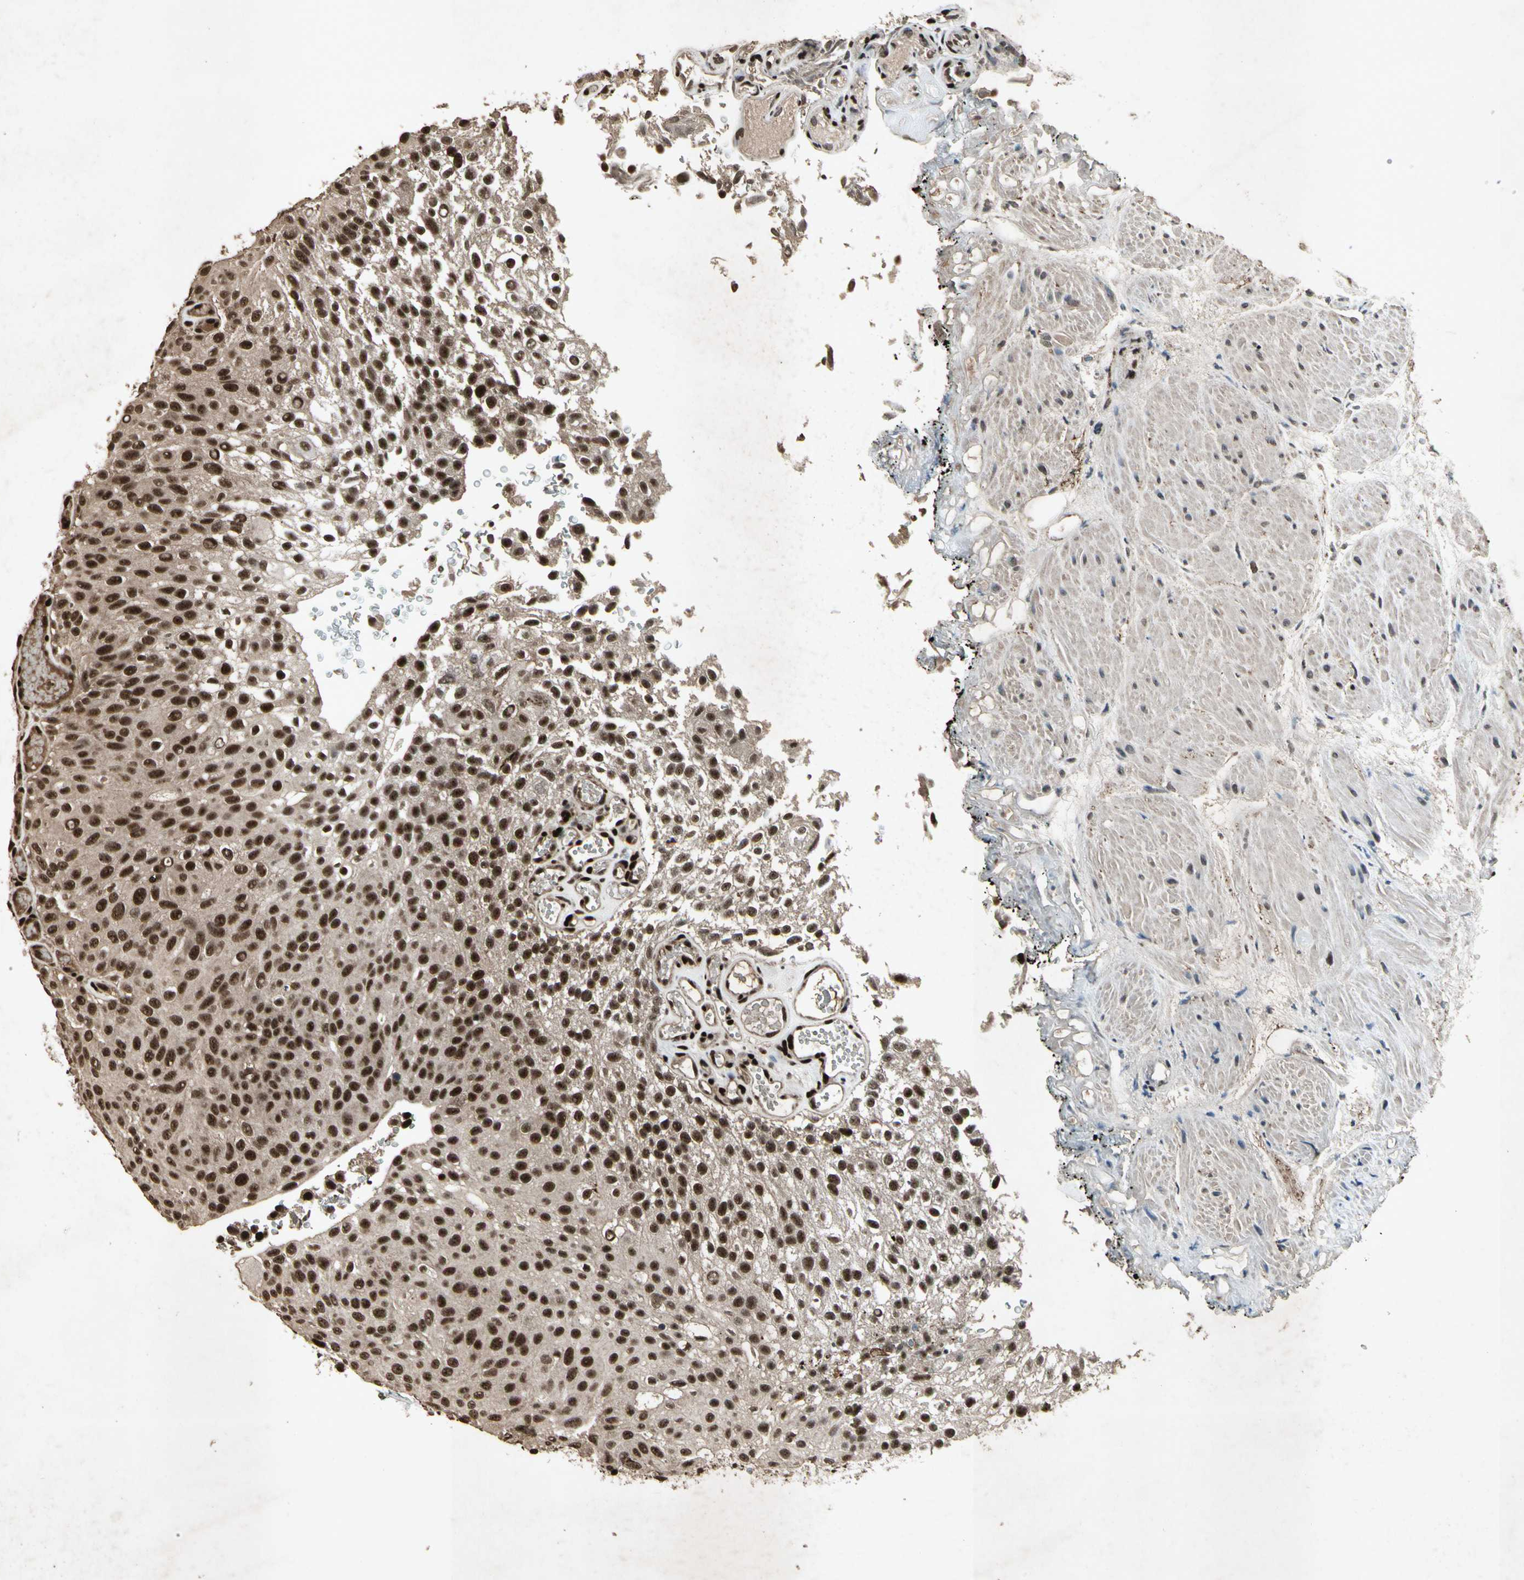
{"staining": {"intensity": "strong", "quantity": ">75%", "location": "cytoplasmic/membranous,nuclear"}, "tissue": "urothelial cancer", "cell_type": "Tumor cells", "image_type": "cancer", "snomed": [{"axis": "morphology", "description": "Urothelial carcinoma, Low grade"}, {"axis": "topography", "description": "Urinary bladder"}], "caption": "IHC micrograph of human urothelial carcinoma (low-grade) stained for a protein (brown), which shows high levels of strong cytoplasmic/membranous and nuclear expression in approximately >75% of tumor cells.", "gene": "TBX2", "patient": {"sex": "male", "age": 78}}